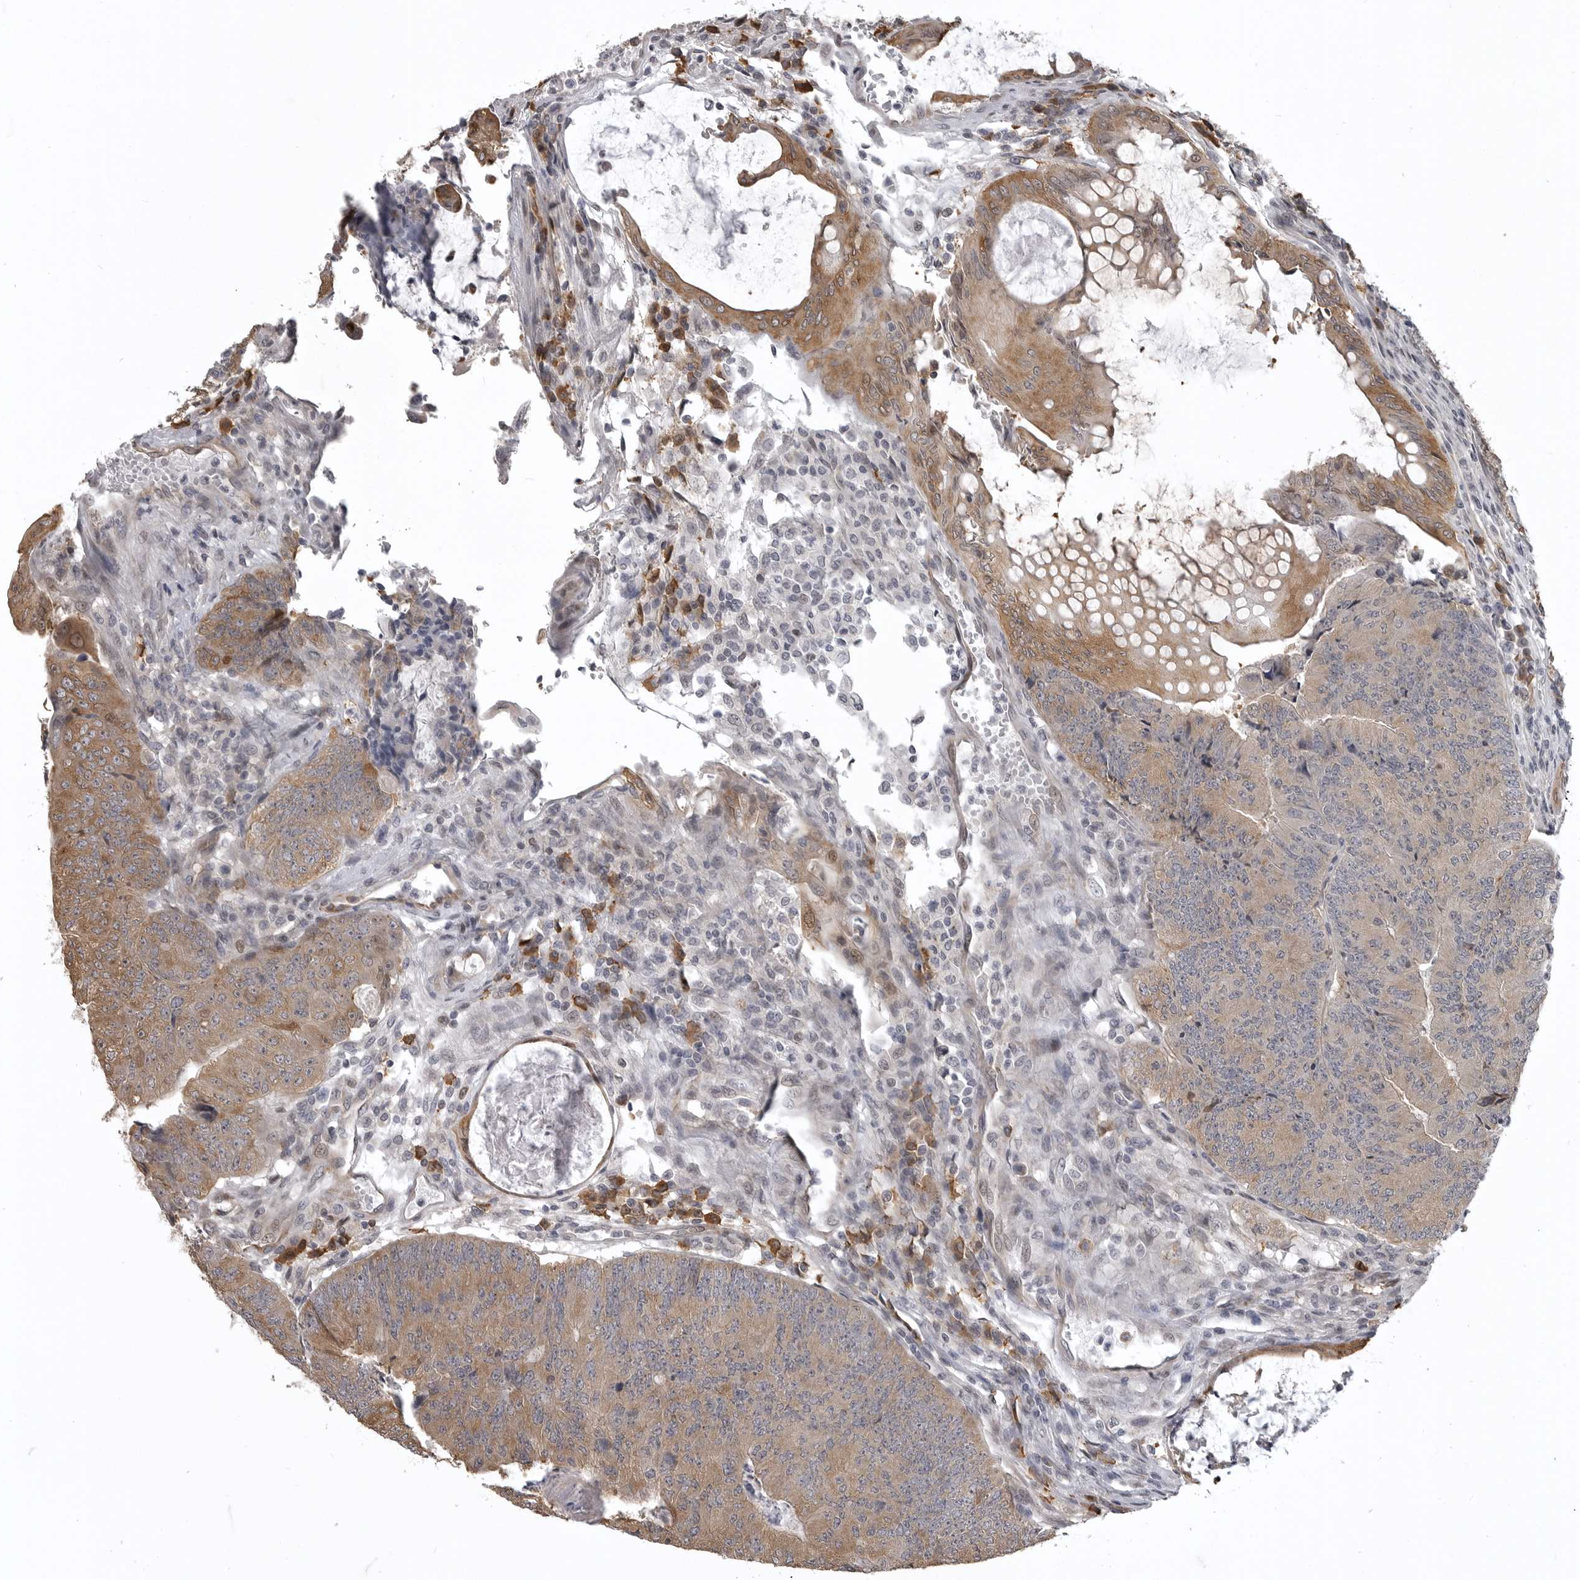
{"staining": {"intensity": "moderate", "quantity": "25%-75%", "location": "cytoplasmic/membranous"}, "tissue": "colorectal cancer", "cell_type": "Tumor cells", "image_type": "cancer", "snomed": [{"axis": "morphology", "description": "Adenocarcinoma, NOS"}, {"axis": "topography", "description": "Colon"}], "caption": "An immunohistochemistry (IHC) histopathology image of neoplastic tissue is shown. Protein staining in brown highlights moderate cytoplasmic/membranous positivity in colorectal adenocarcinoma within tumor cells.", "gene": "SNX16", "patient": {"sex": "female", "age": 67}}